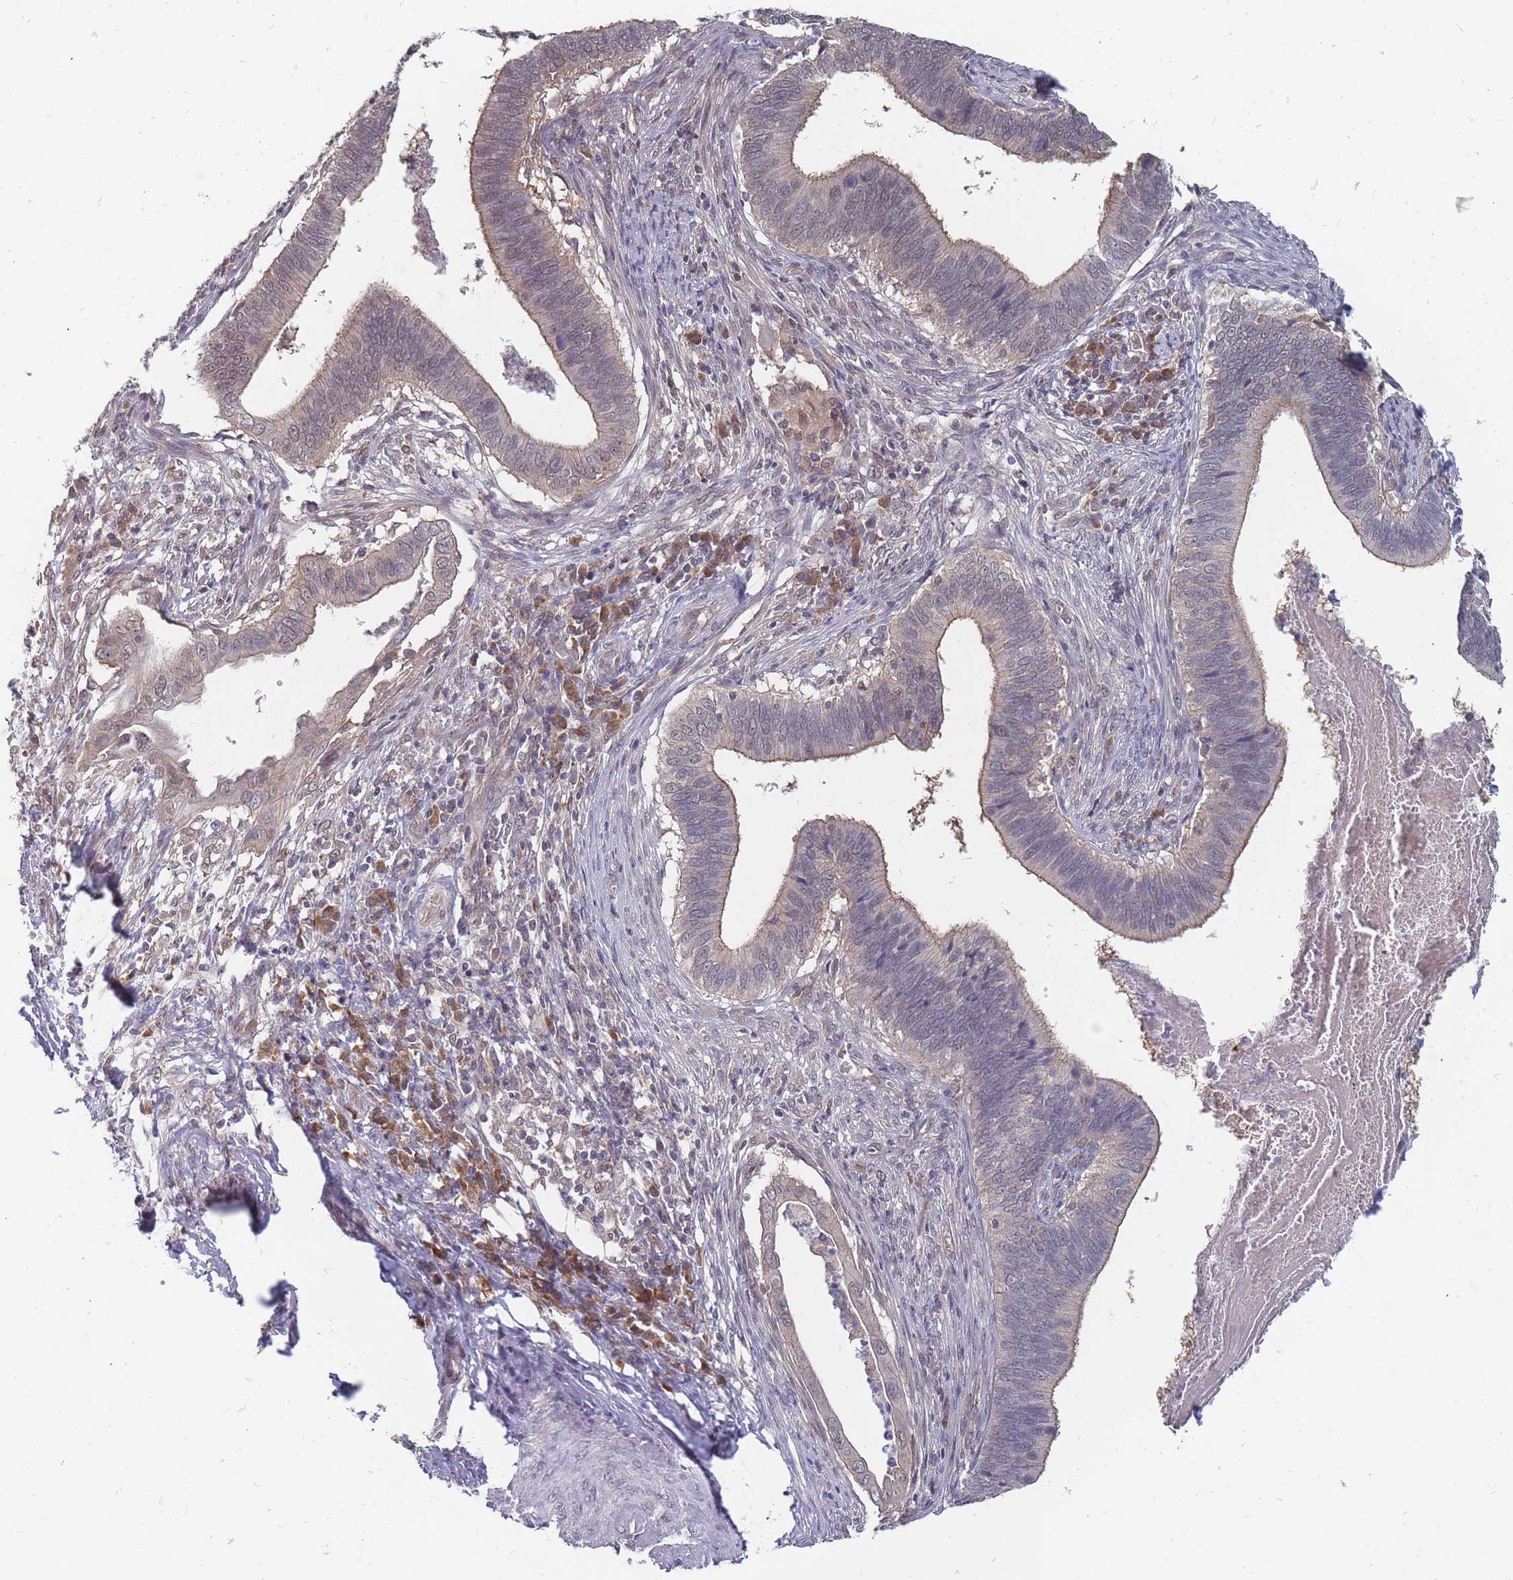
{"staining": {"intensity": "moderate", "quantity": ">75%", "location": "cytoplasmic/membranous"}, "tissue": "cervical cancer", "cell_type": "Tumor cells", "image_type": "cancer", "snomed": [{"axis": "morphology", "description": "Adenocarcinoma, NOS"}, {"axis": "topography", "description": "Cervix"}], "caption": "About >75% of tumor cells in cervical cancer (adenocarcinoma) display moderate cytoplasmic/membranous protein positivity as visualized by brown immunohistochemical staining.", "gene": "NKD1", "patient": {"sex": "female", "age": 42}}